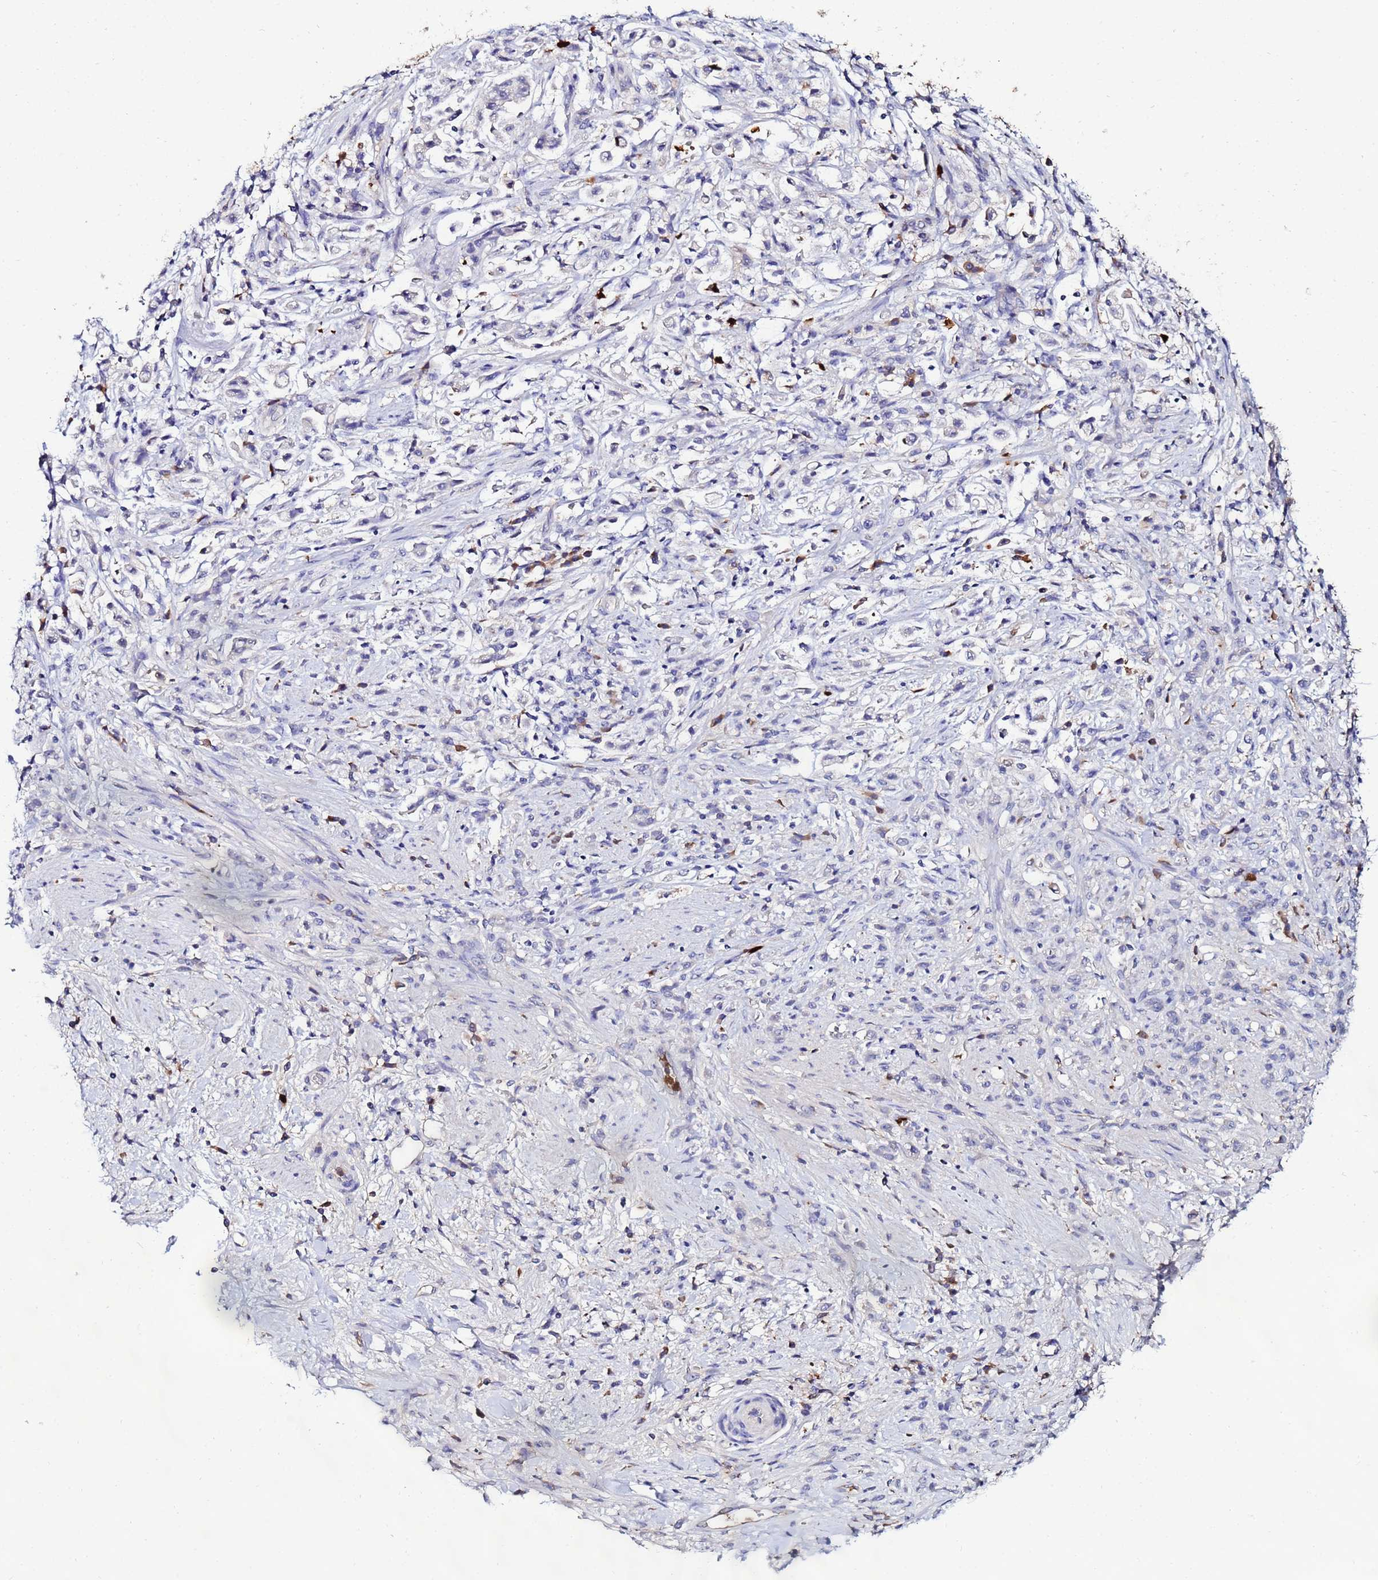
{"staining": {"intensity": "negative", "quantity": "none", "location": "none"}, "tissue": "stomach cancer", "cell_type": "Tumor cells", "image_type": "cancer", "snomed": [{"axis": "morphology", "description": "Adenocarcinoma, NOS"}, {"axis": "topography", "description": "Stomach"}], "caption": "IHC image of neoplastic tissue: stomach cancer (adenocarcinoma) stained with DAB (3,3'-diaminobenzidine) shows no significant protein expression in tumor cells.", "gene": "TUBAL3", "patient": {"sex": "female", "age": 60}}